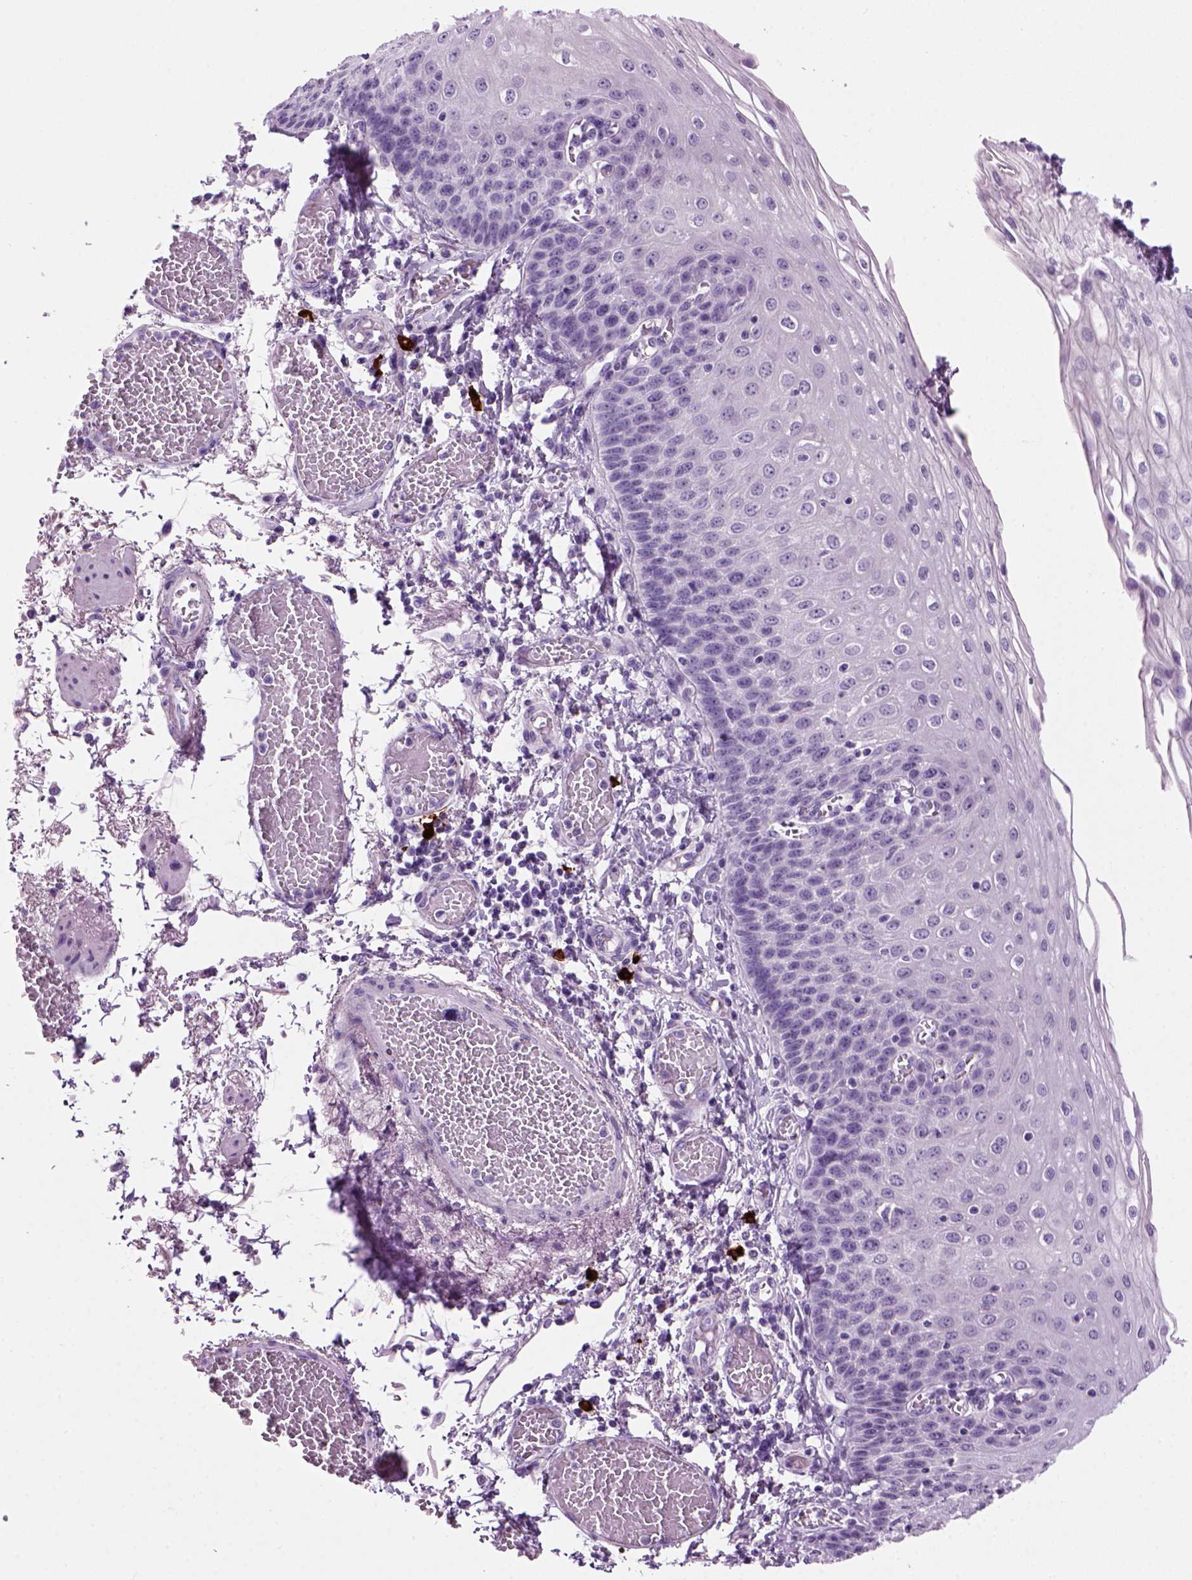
{"staining": {"intensity": "negative", "quantity": "none", "location": "none"}, "tissue": "esophagus", "cell_type": "Squamous epithelial cells", "image_type": "normal", "snomed": [{"axis": "morphology", "description": "Normal tissue, NOS"}, {"axis": "morphology", "description": "Adenocarcinoma, NOS"}, {"axis": "topography", "description": "Esophagus"}], "caption": "Immunohistochemistry (IHC) micrograph of normal esophagus: esophagus stained with DAB (3,3'-diaminobenzidine) shows no significant protein expression in squamous epithelial cells.", "gene": "MZB1", "patient": {"sex": "male", "age": 81}}